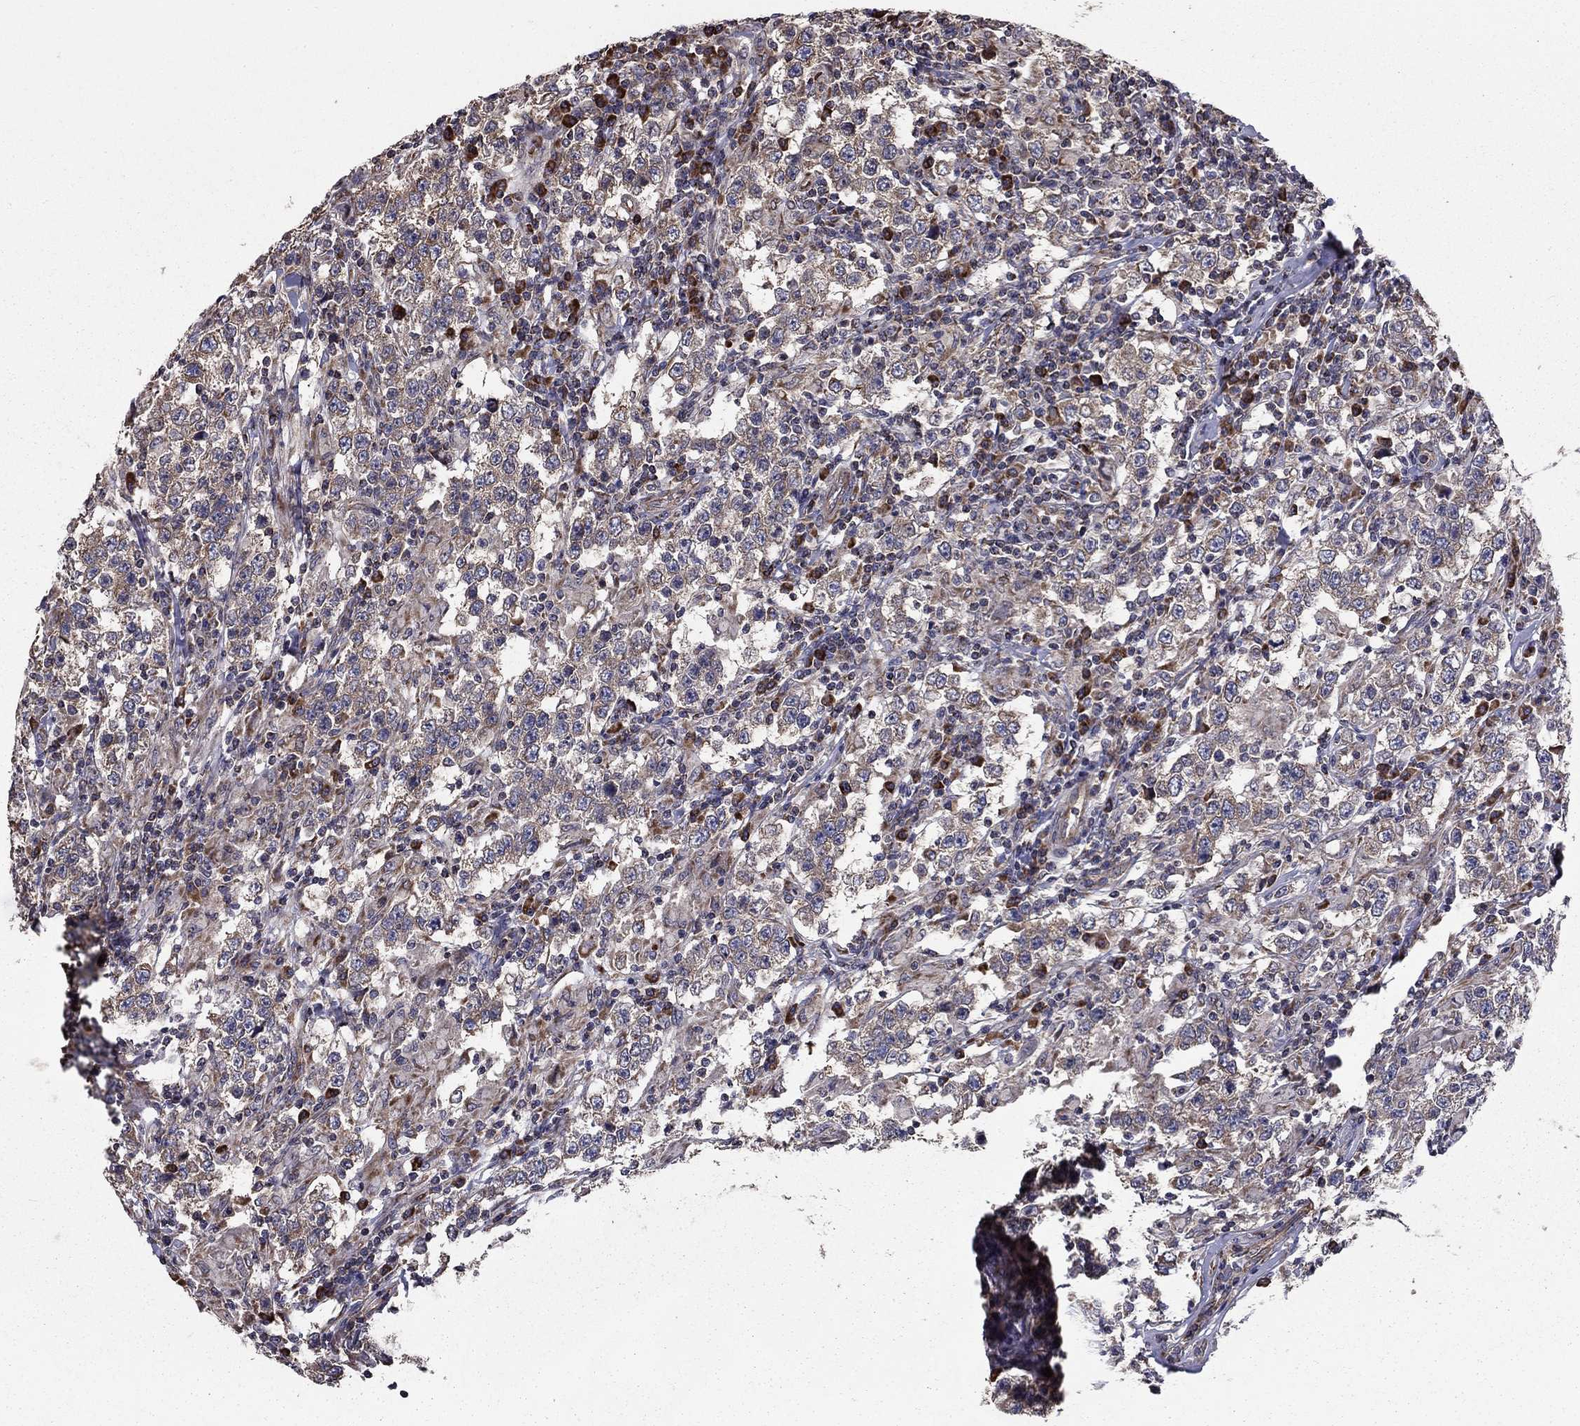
{"staining": {"intensity": "moderate", "quantity": "<25%", "location": "cytoplasmic/membranous"}, "tissue": "testis cancer", "cell_type": "Tumor cells", "image_type": "cancer", "snomed": [{"axis": "morphology", "description": "Seminoma, NOS"}, {"axis": "morphology", "description": "Carcinoma, Embryonal, NOS"}, {"axis": "topography", "description": "Testis"}], "caption": "Testis seminoma was stained to show a protein in brown. There is low levels of moderate cytoplasmic/membranous positivity in approximately <25% of tumor cells.", "gene": "NKIRAS1", "patient": {"sex": "male", "age": 41}}